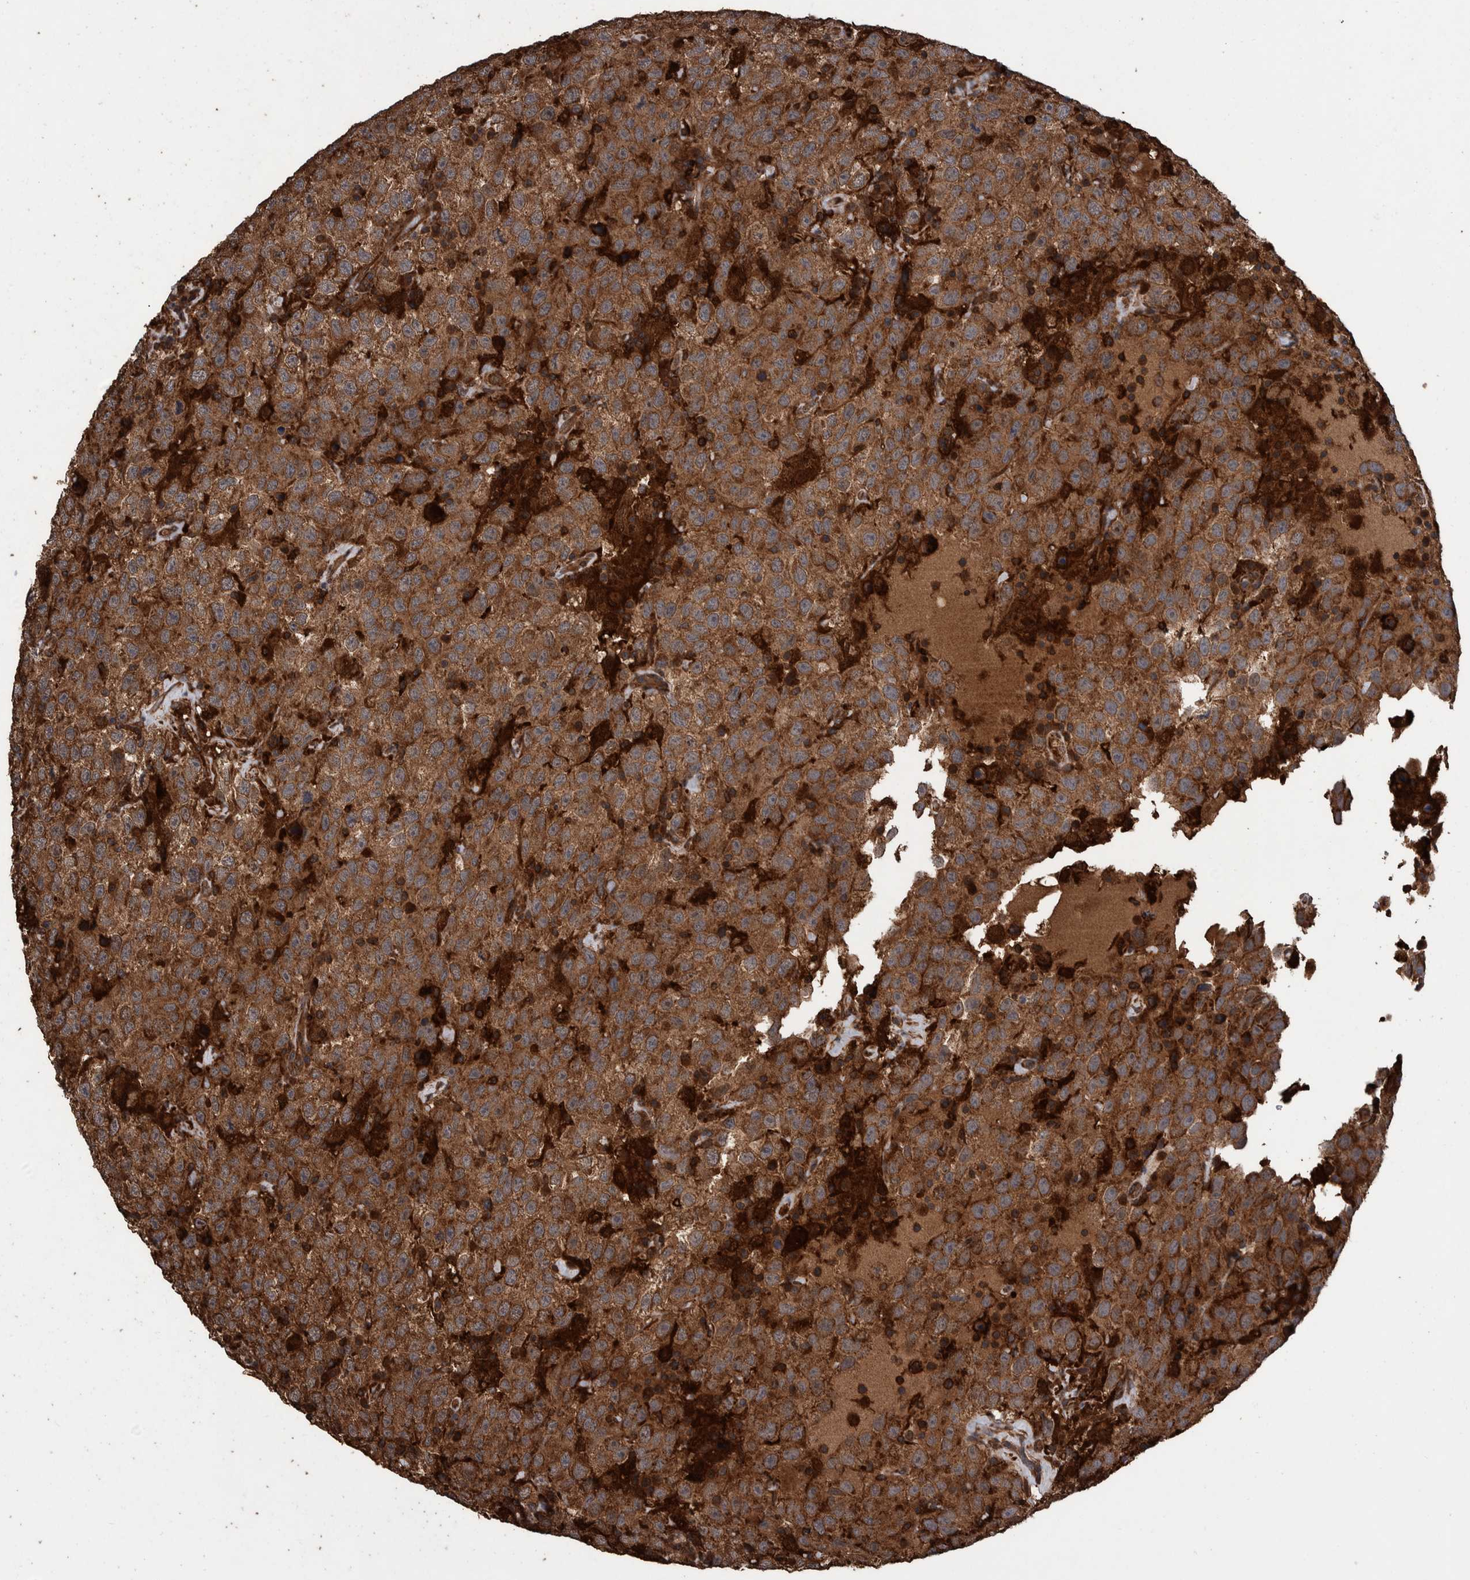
{"staining": {"intensity": "strong", "quantity": ">75%", "location": "cytoplasmic/membranous"}, "tissue": "testis cancer", "cell_type": "Tumor cells", "image_type": "cancer", "snomed": [{"axis": "morphology", "description": "Seminoma, NOS"}, {"axis": "topography", "description": "Testis"}], "caption": "Immunohistochemistry photomicrograph of seminoma (testis) stained for a protein (brown), which exhibits high levels of strong cytoplasmic/membranous staining in about >75% of tumor cells.", "gene": "TRIM16", "patient": {"sex": "male", "age": 41}}